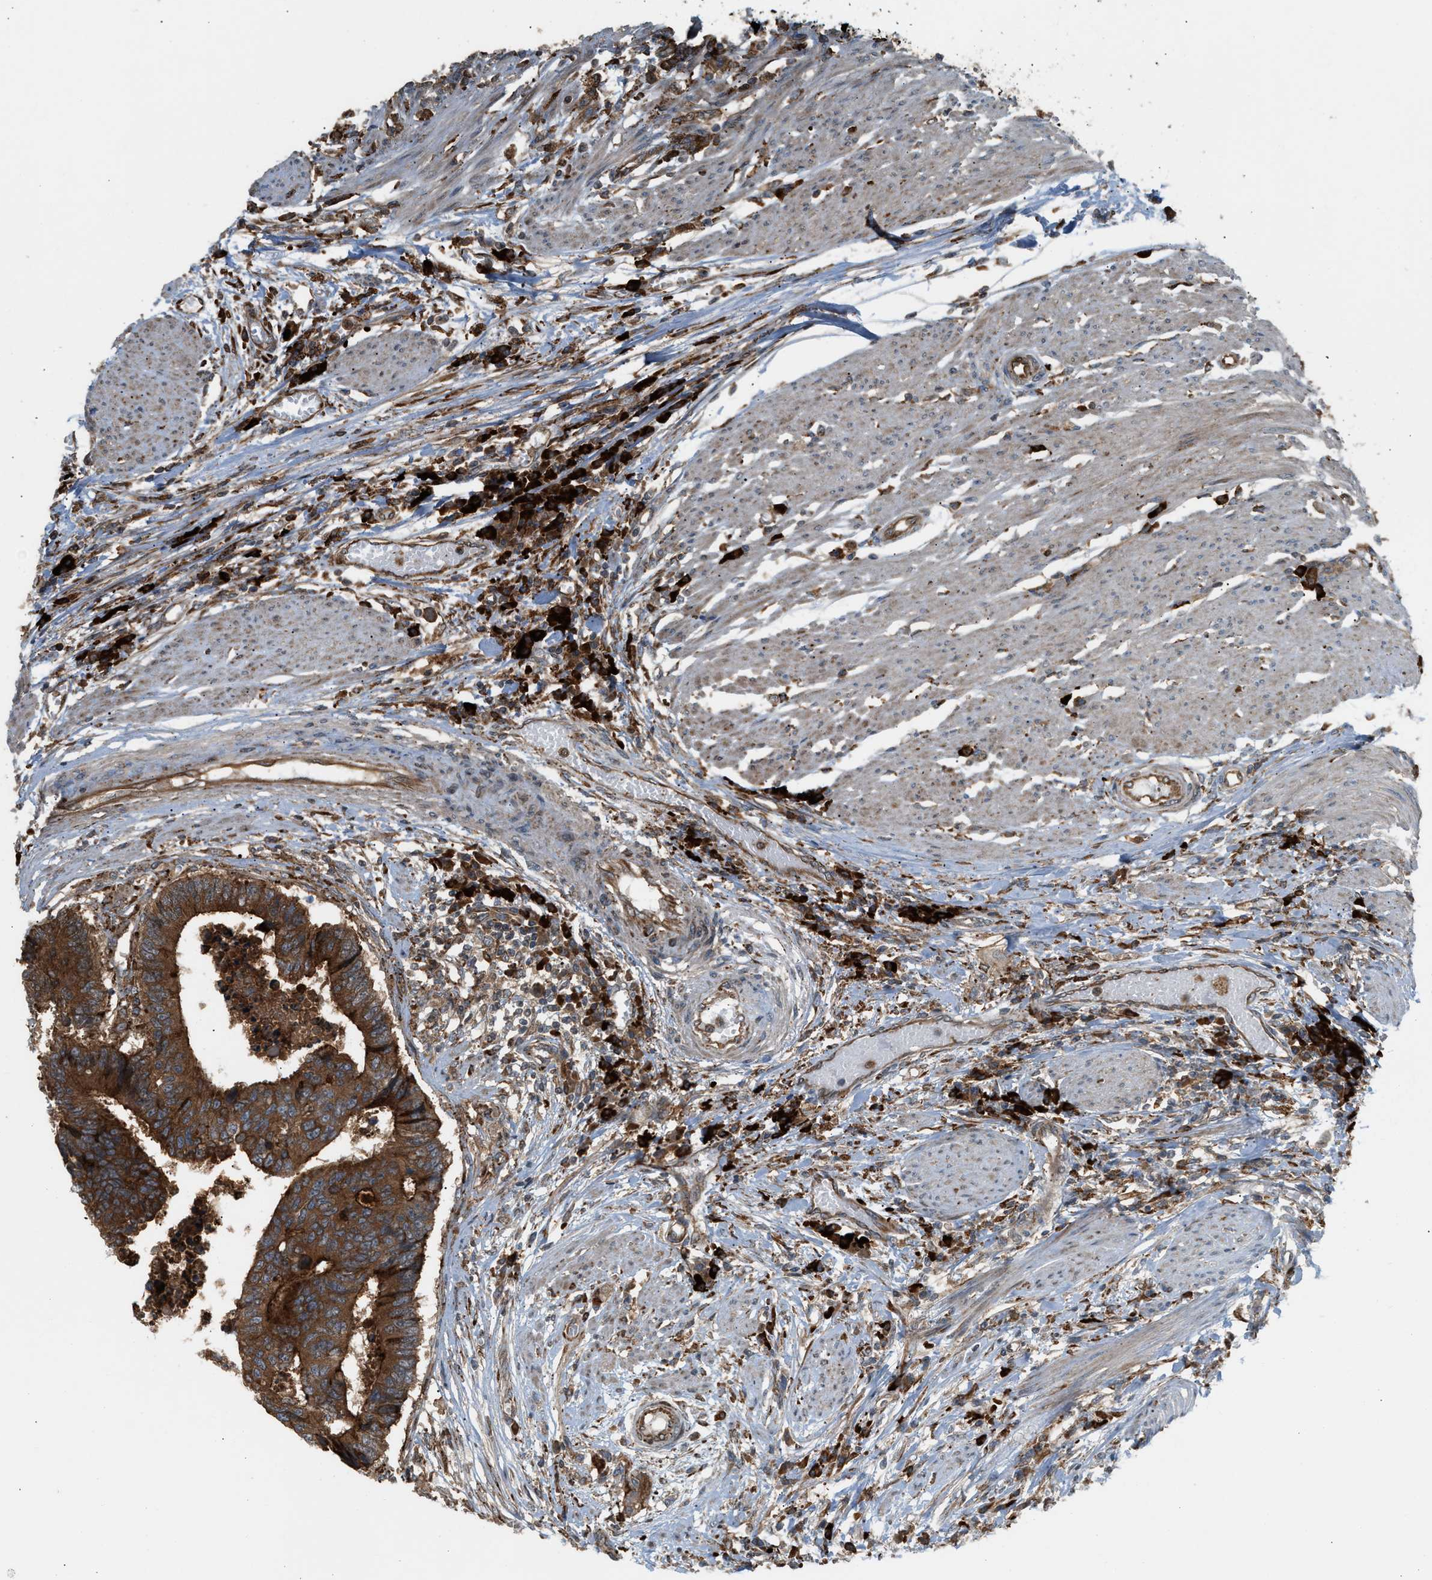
{"staining": {"intensity": "strong", "quantity": ">75%", "location": "cytoplasmic/membranous"}, "tissue": "colorectal cancer", "cell_type": "Tumor cells", "image_type": "cancer", "snomed": [{"axis": "morphology", "description": "Adenocarcinoma, NOS"}, {"axis": "topography", "description": "Rectum"}], "caption": "Immunohistochemistry histopathology image of human adenocarcinoma (colorectal) stained for a protein (brown), which shows high levels of strong cytoplasmic/membranous staining in about >75% of tumor cells.", "gene": "BAIAP2L1", "patient": {"sex": "male", "age": 84}}